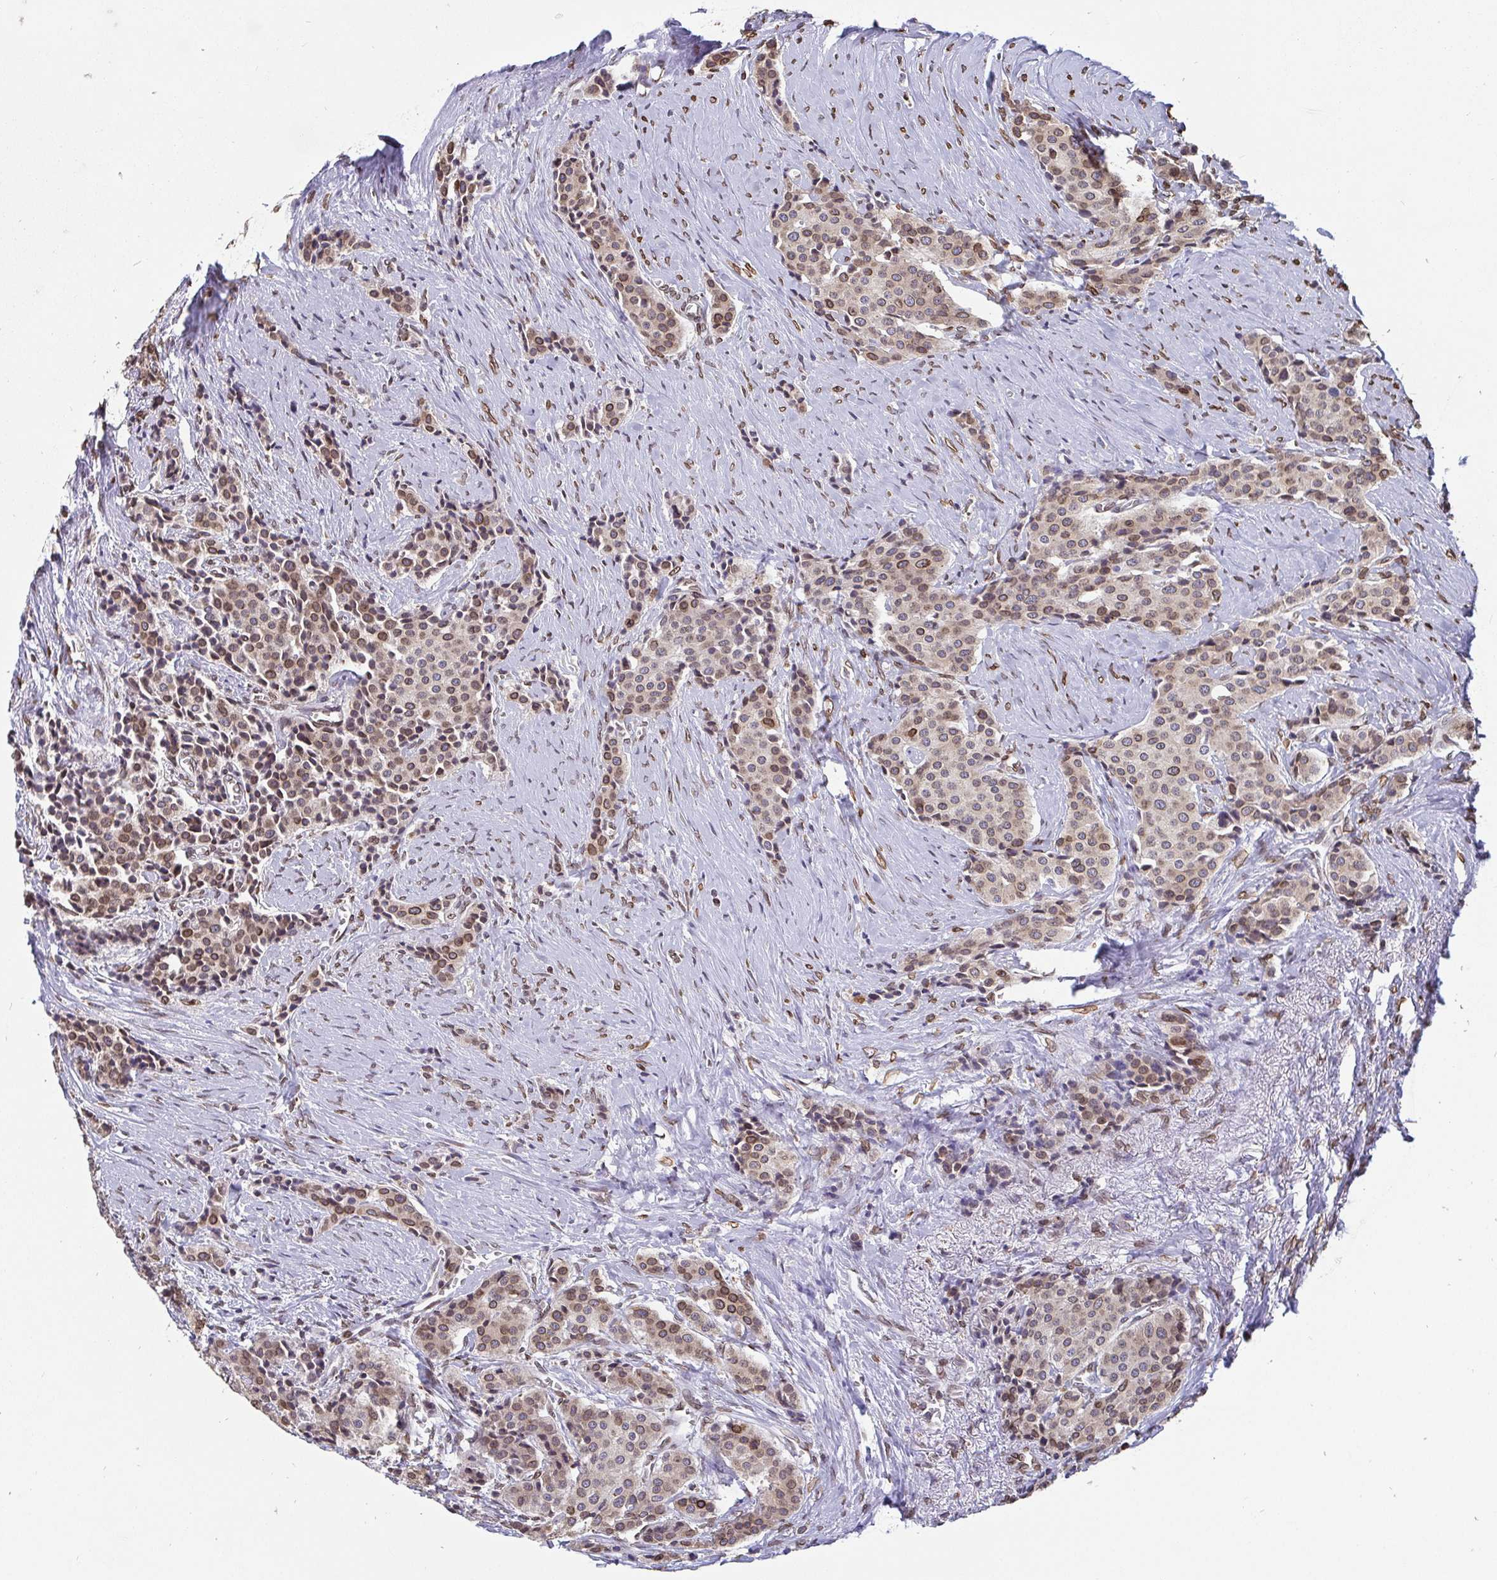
{"staining": {"intensity": "weak", "quantity": ">75%", "location": "cytoplasmic/membranous,nuclear"}, "tissue": "carcinoid", "cell_type": "Tumor cells", "image_type": "cancer", "snomed": [{"axis": "morphology", "description": "Carcinoid, malignant, NOS"}, {"axis": "topography", "description": "Small intestine"}], "caption": "Protein staining of carcinoid tissue reveals weak cytoplasmic/membranous and nuclear staining in approximately >75% of tumor cells.", "gene": "EMD", "patient": {"sex": "male", "age": 73}}